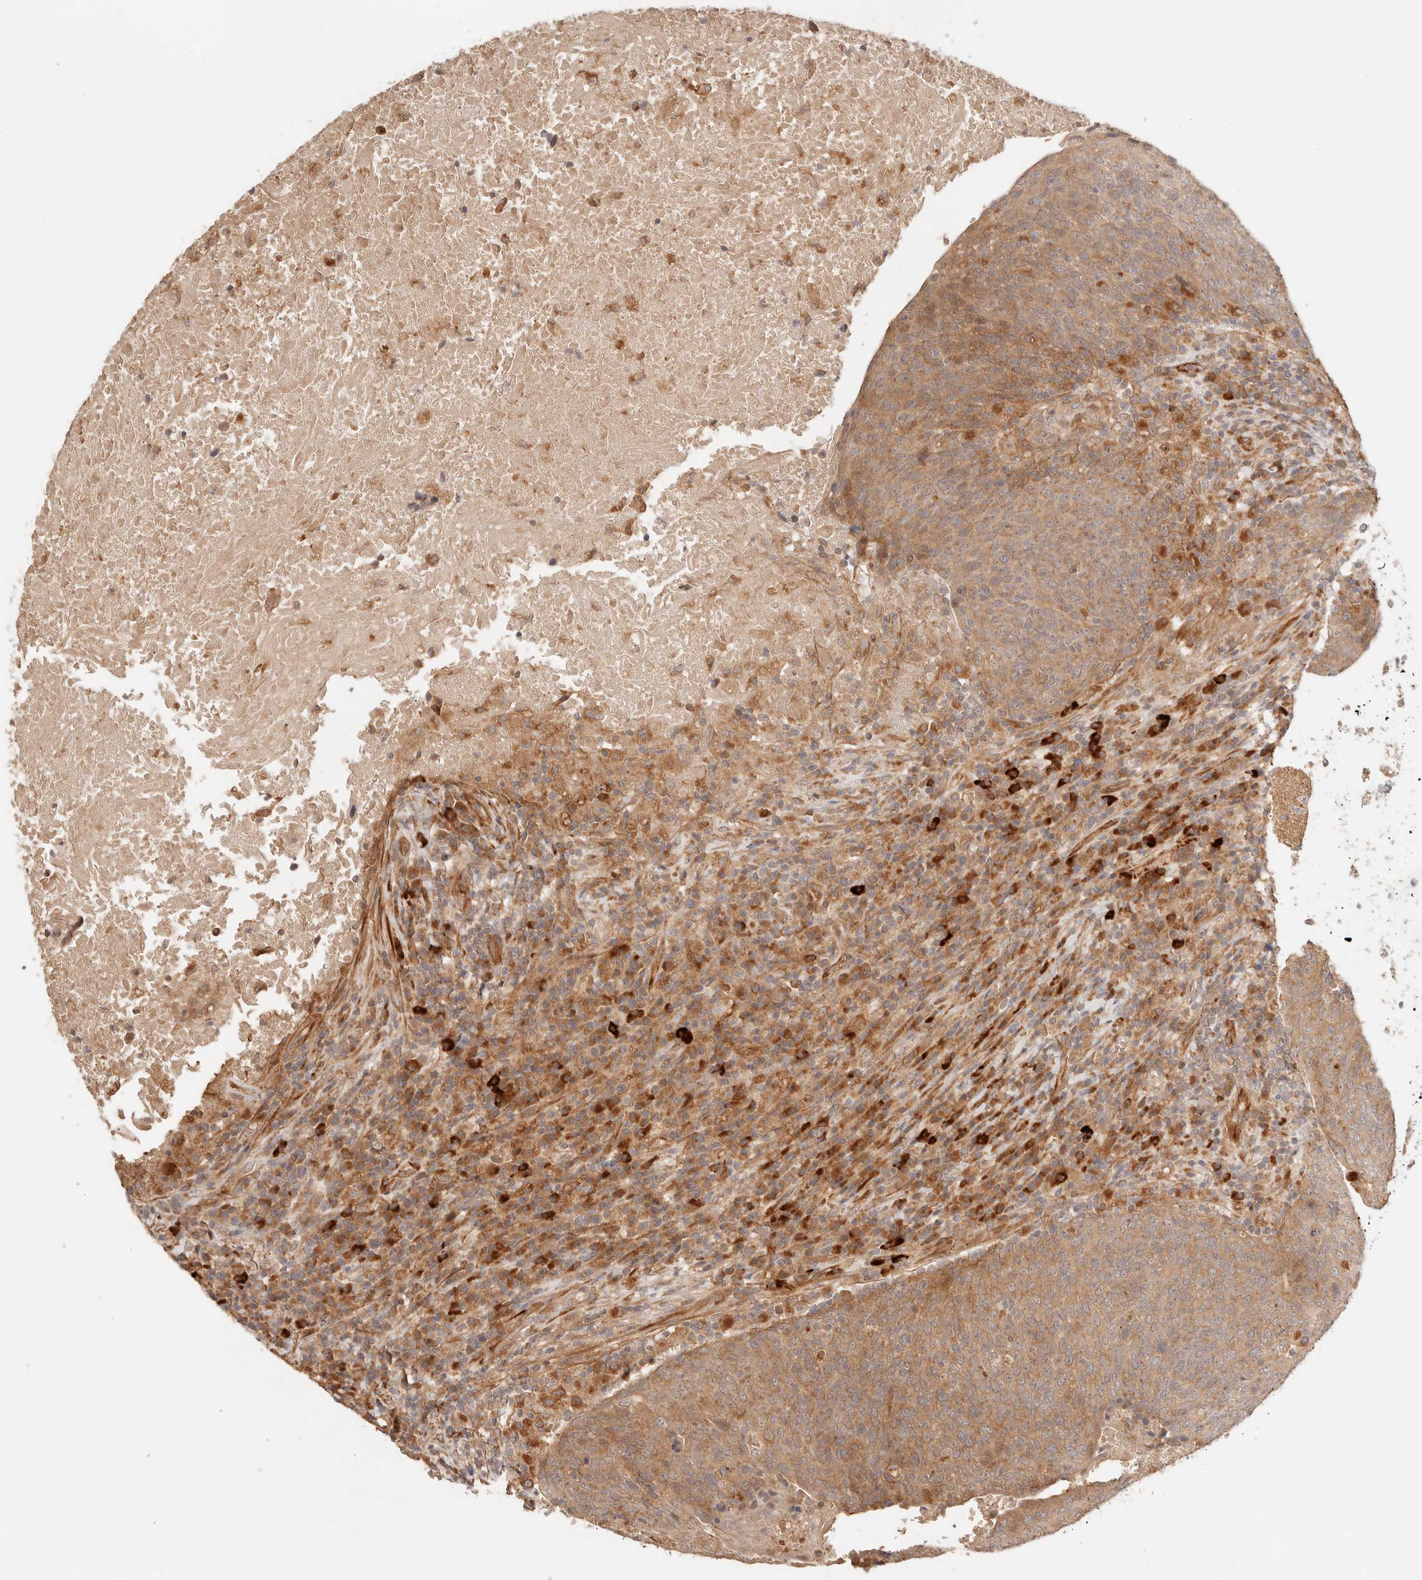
{"staining": {"intensity": "moderate", "quantity": ">75%", "location": "cytoplasmic/membranous"}, "tissue": "head and neck cancer", "cell_type": "Tumor cells", "image_type": "cancer", "snomed": [{"axis": "morphology", "description": "Squamous cell carcinoma, NOS"}, {"axis": "morphology", "description": "Squamous cell carcinoma, metastatic, NOS"}, {"axis": "topography", "description": "Lymph node"}, {"axis": "topography", "description": "Head-Neck"}], "caption": "DAB (3,3'-diaminobenzidine) immunohistochemical staining of human metastatic squamous cell carcinoma (head and neck) reveals moderate cytoplasmic/membranous protein expression in about >75% of tumor cells.", "gene": "IL1R2", "patient": {"sex": "male", "age": 62}}